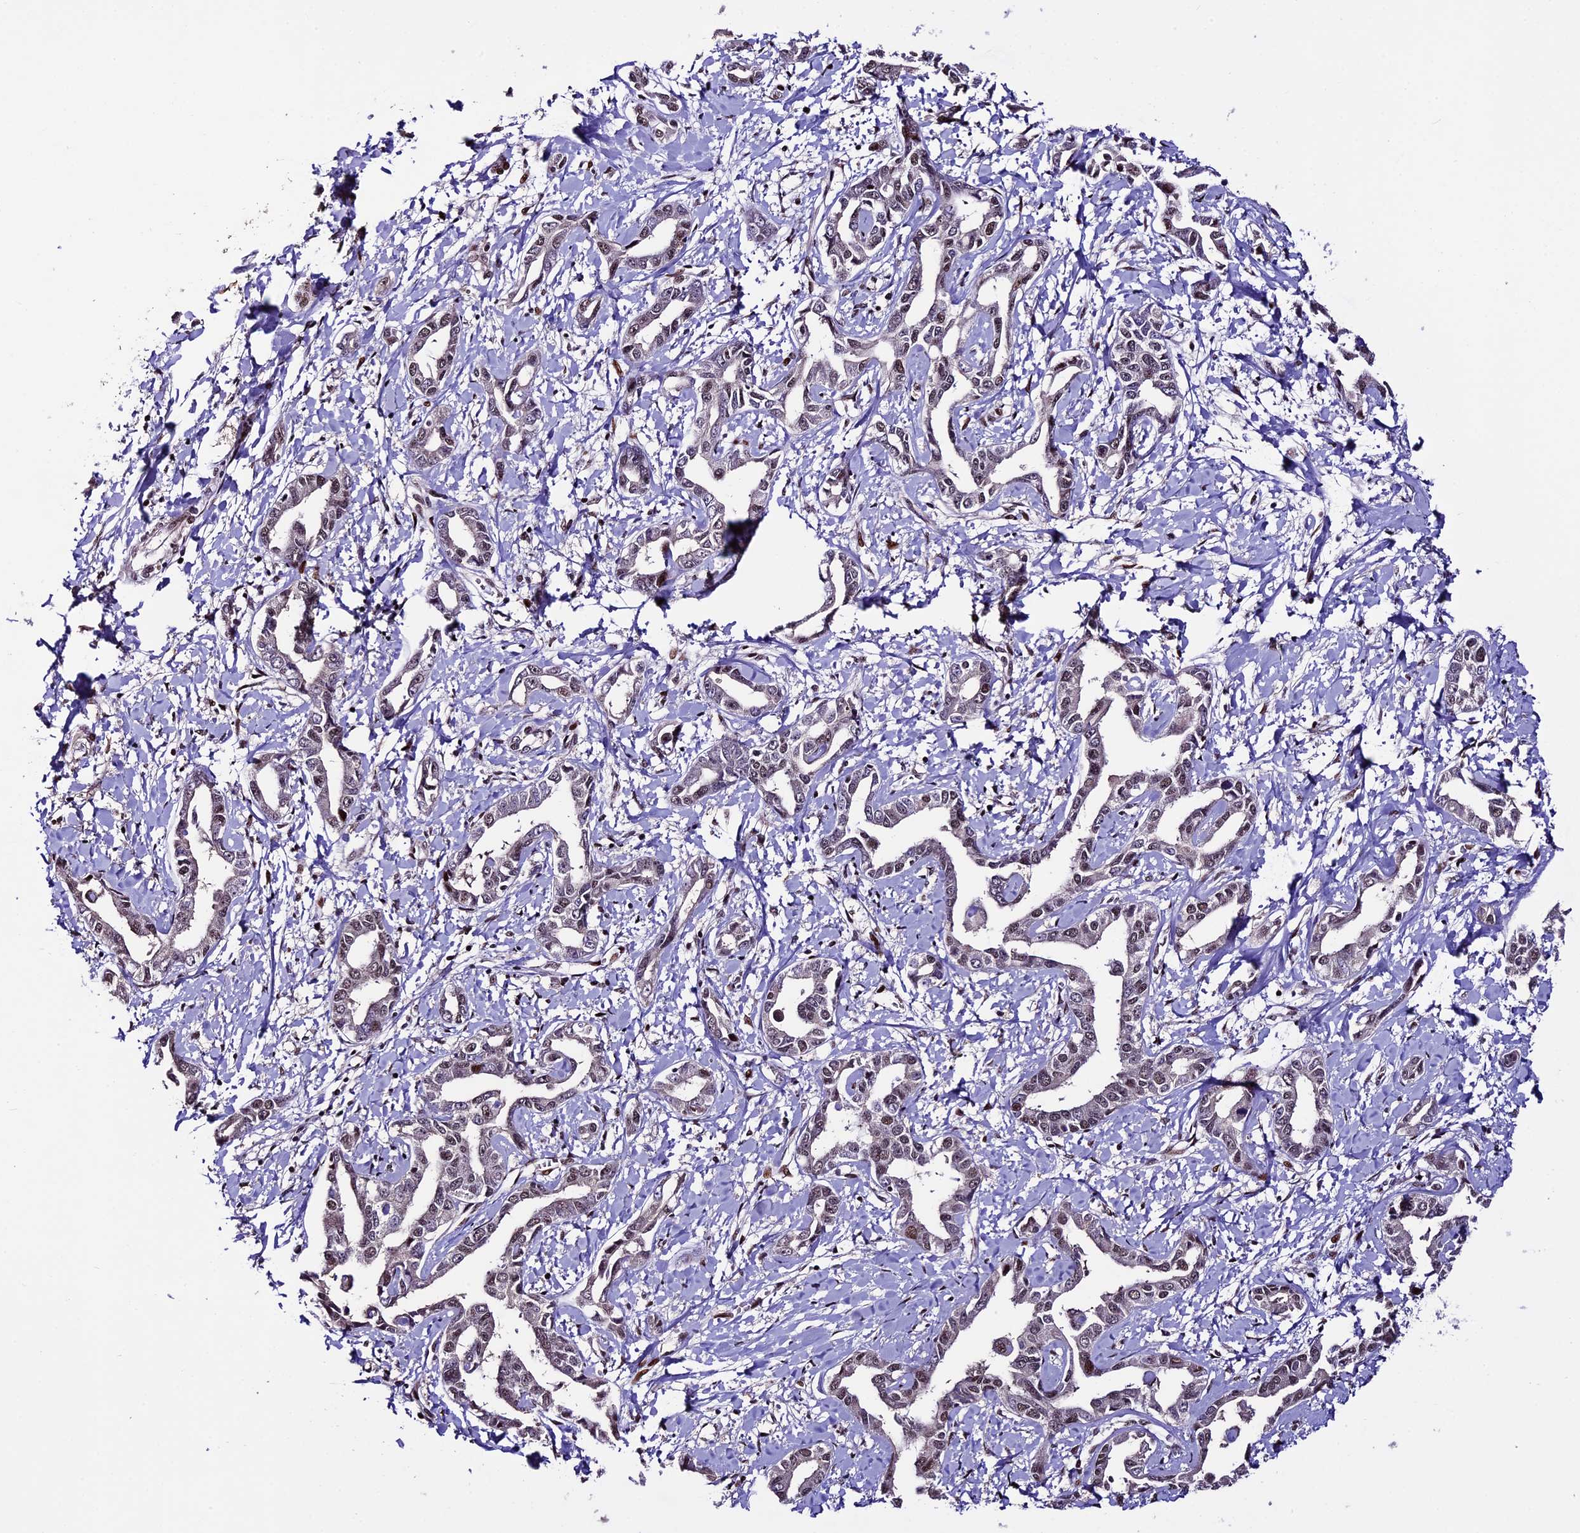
{"staining": {"intensity": "weak", "quantity": ">75%", "location": "nuclear"}, "tissue": "liver cancer", "cell_type": "Tumor cells", "image_type": "cancer", "snomed": [{"axis": "morphology", "description": "Cholangiocarcinoma"}, {"axis": "topography", "description": "Liver"}], "caption": "Tumor cells reveal weak nuclear staining in about >75% of cells in liver cancer (cholangiocarcinoma). The staining was performed using DAB (3,3'-diaminobenzidine) to visualize the protein expression in brown, while the nuclei were stained in blue with hematoxylin (Magnification: 20x).", "gene": "TCP11L2", "patient": {"sex": "male", "age": 59}}